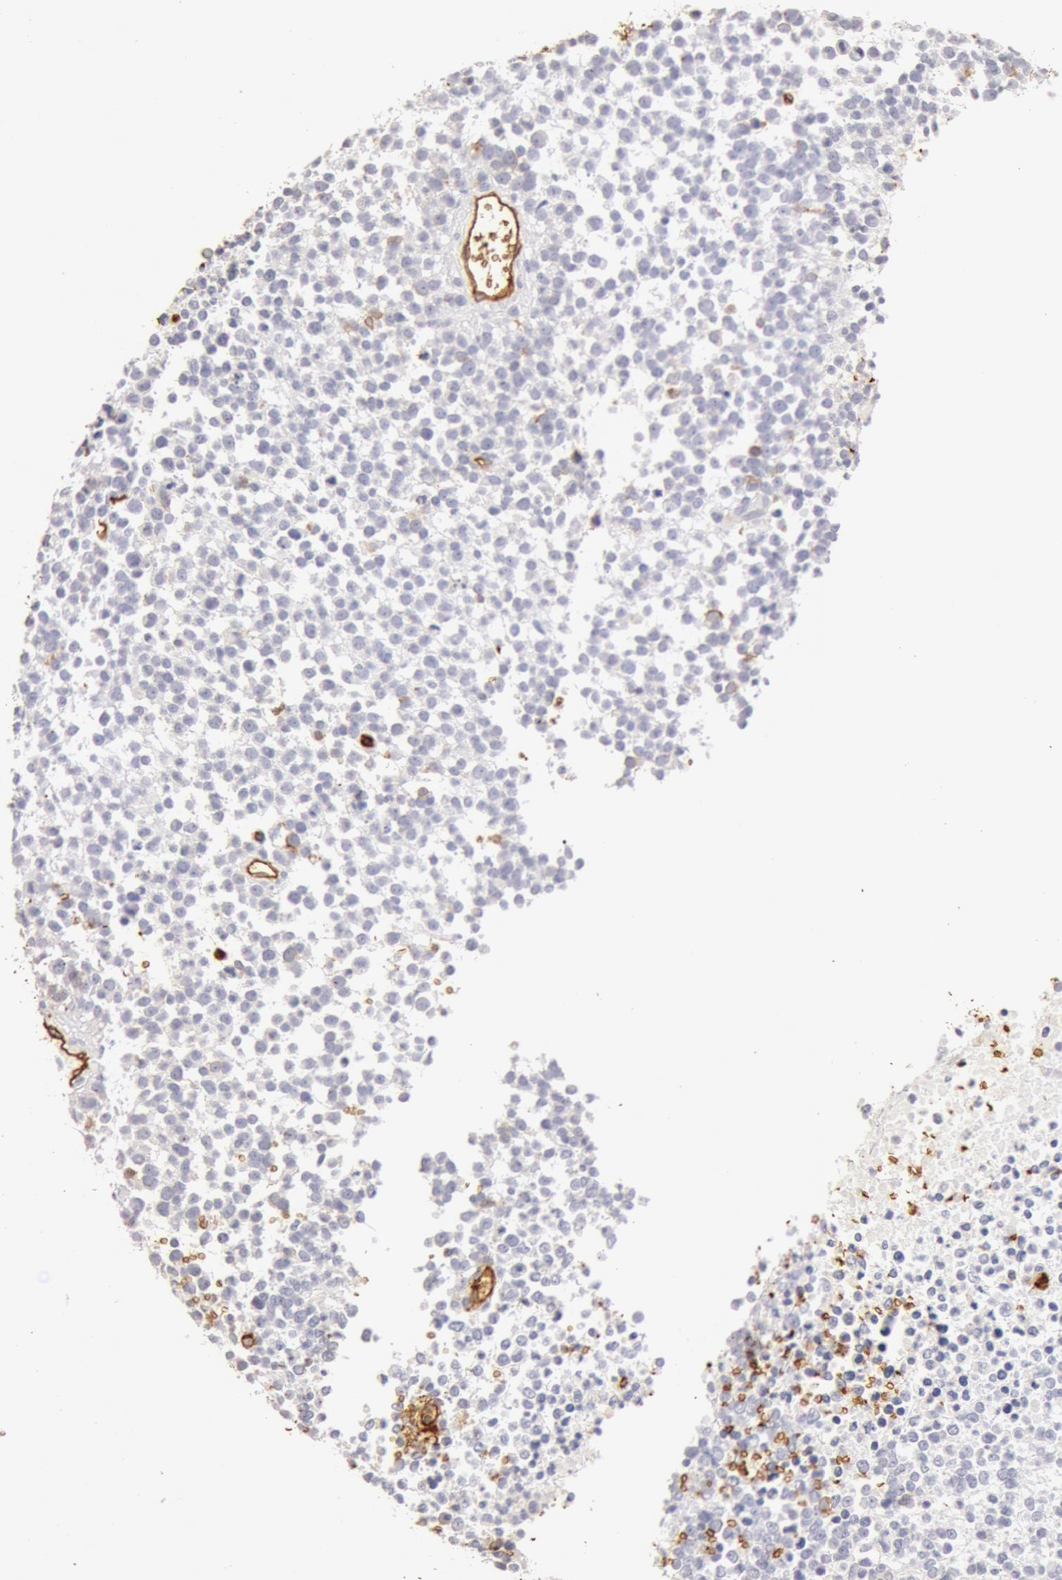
{"staining": {"intensity": "negative", "quantity": "none", "location": "none"}, "tissue": "glioma", "cell_type": "Tumor cells", "image_type": "cancer", "snomed": [{"axis": "morphology", "description": "Glioma, malignant, High grade"}, {"axis": "topography", "description": "Brain"}], "caption": "Human glioma stained for a protein using immunohistochemistry (IHC) displays no staining in tumor cells.", "gene": "AQP1", "patient": {"sex": "male", "age": 66}}